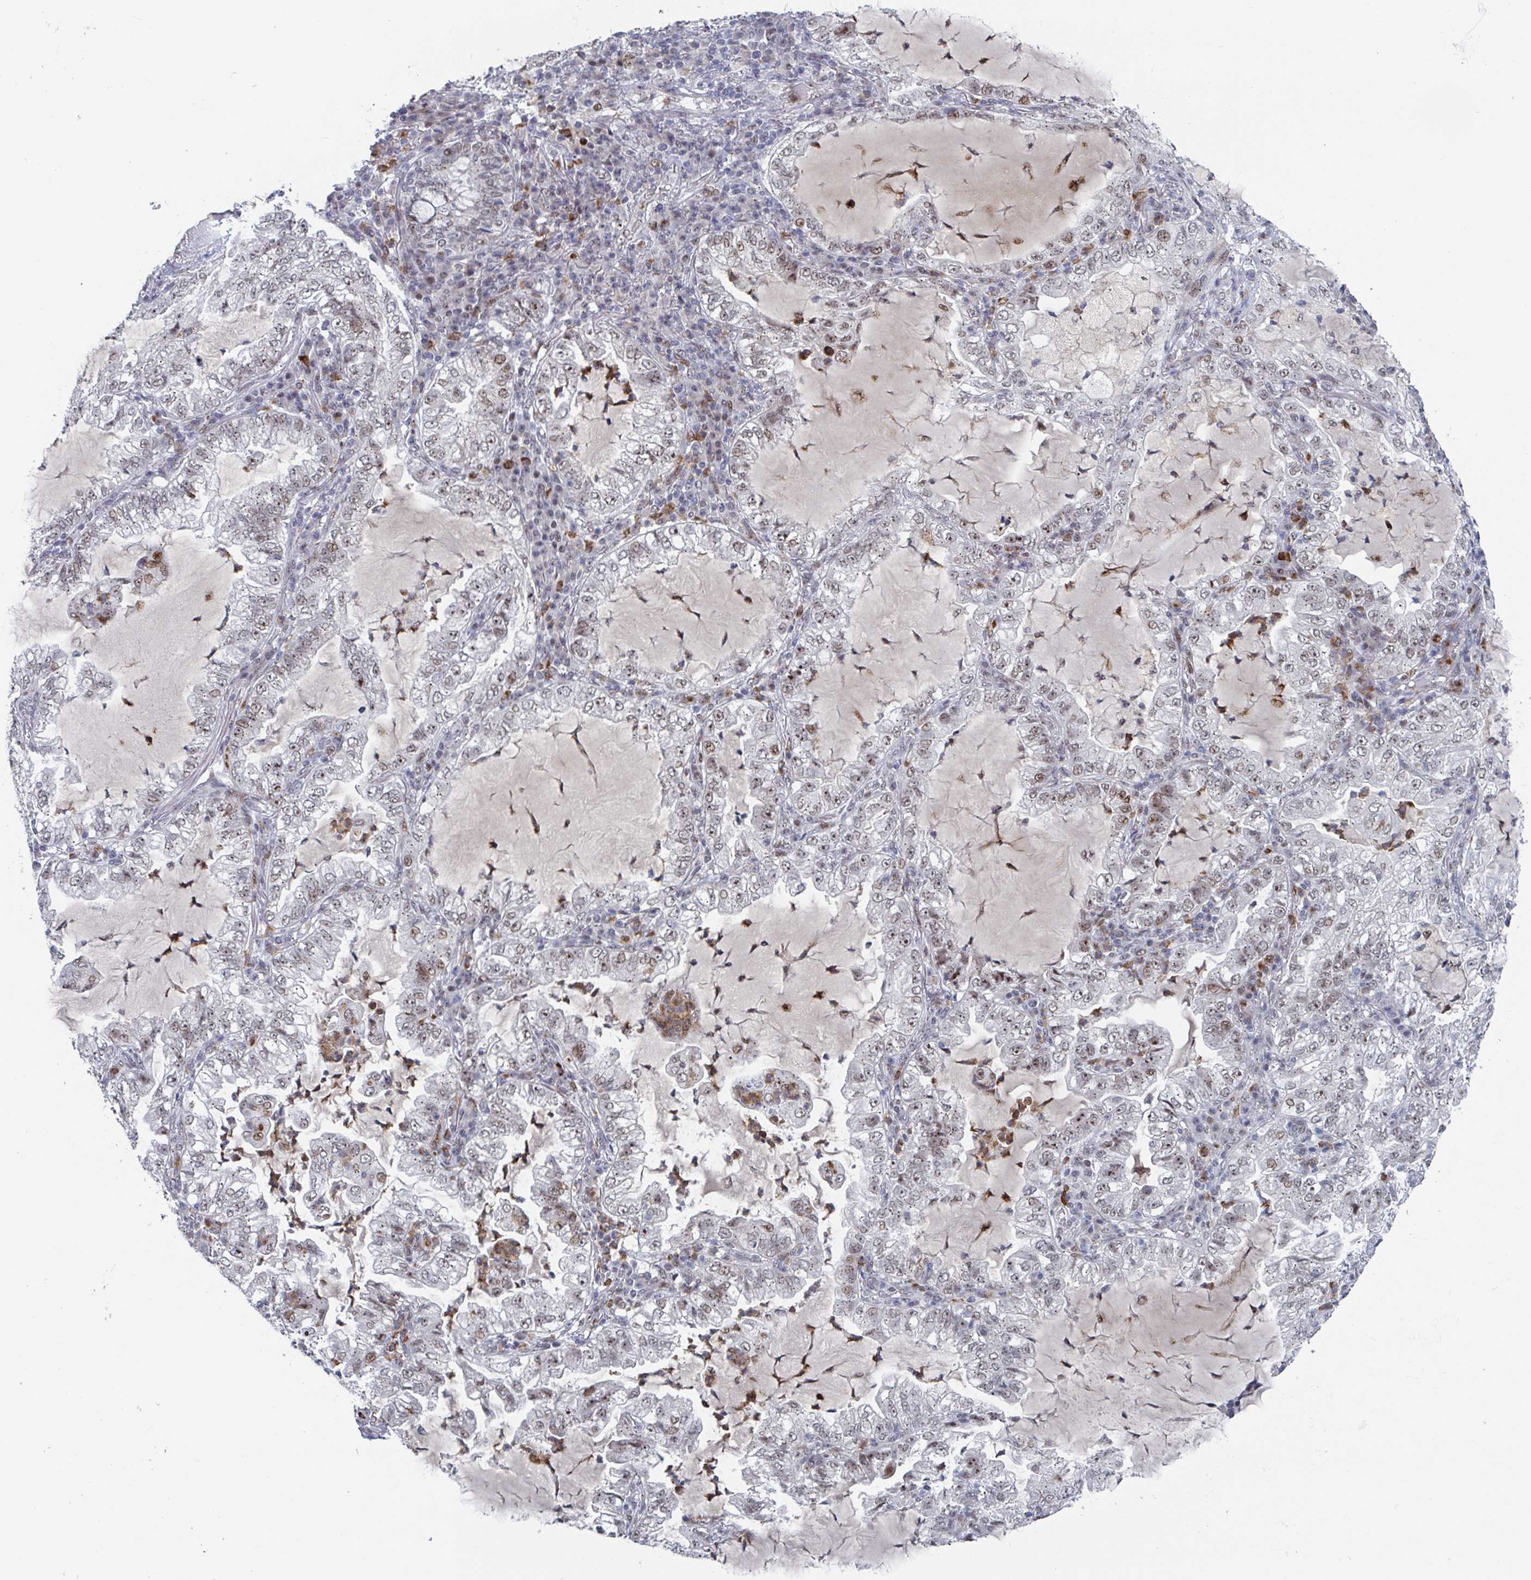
{"staining": {"intensity": "moderate", "quantity": "25%-75%", "location": "nuclear"}, "tissue": "lung cancer", "cell_type": "Tumor cells", "image_type": "cancer", "snomed": [{"axis": "morphology", "description": "Adenocarcinoma, NOS"}, {"axis": "topography", "description": "Lung"}], "caption": "DAB immunohistochemical staining of human lung cancer demonstrates moderate nuclear protein staining in about 25%-75% of tumor cells. (Stains: DAB in brown, nuclei in blue, Microscopy: brightfield microscopy at high magnification).", "gene": "RNF212", "patient": {"sex": "female", "age": 73}}